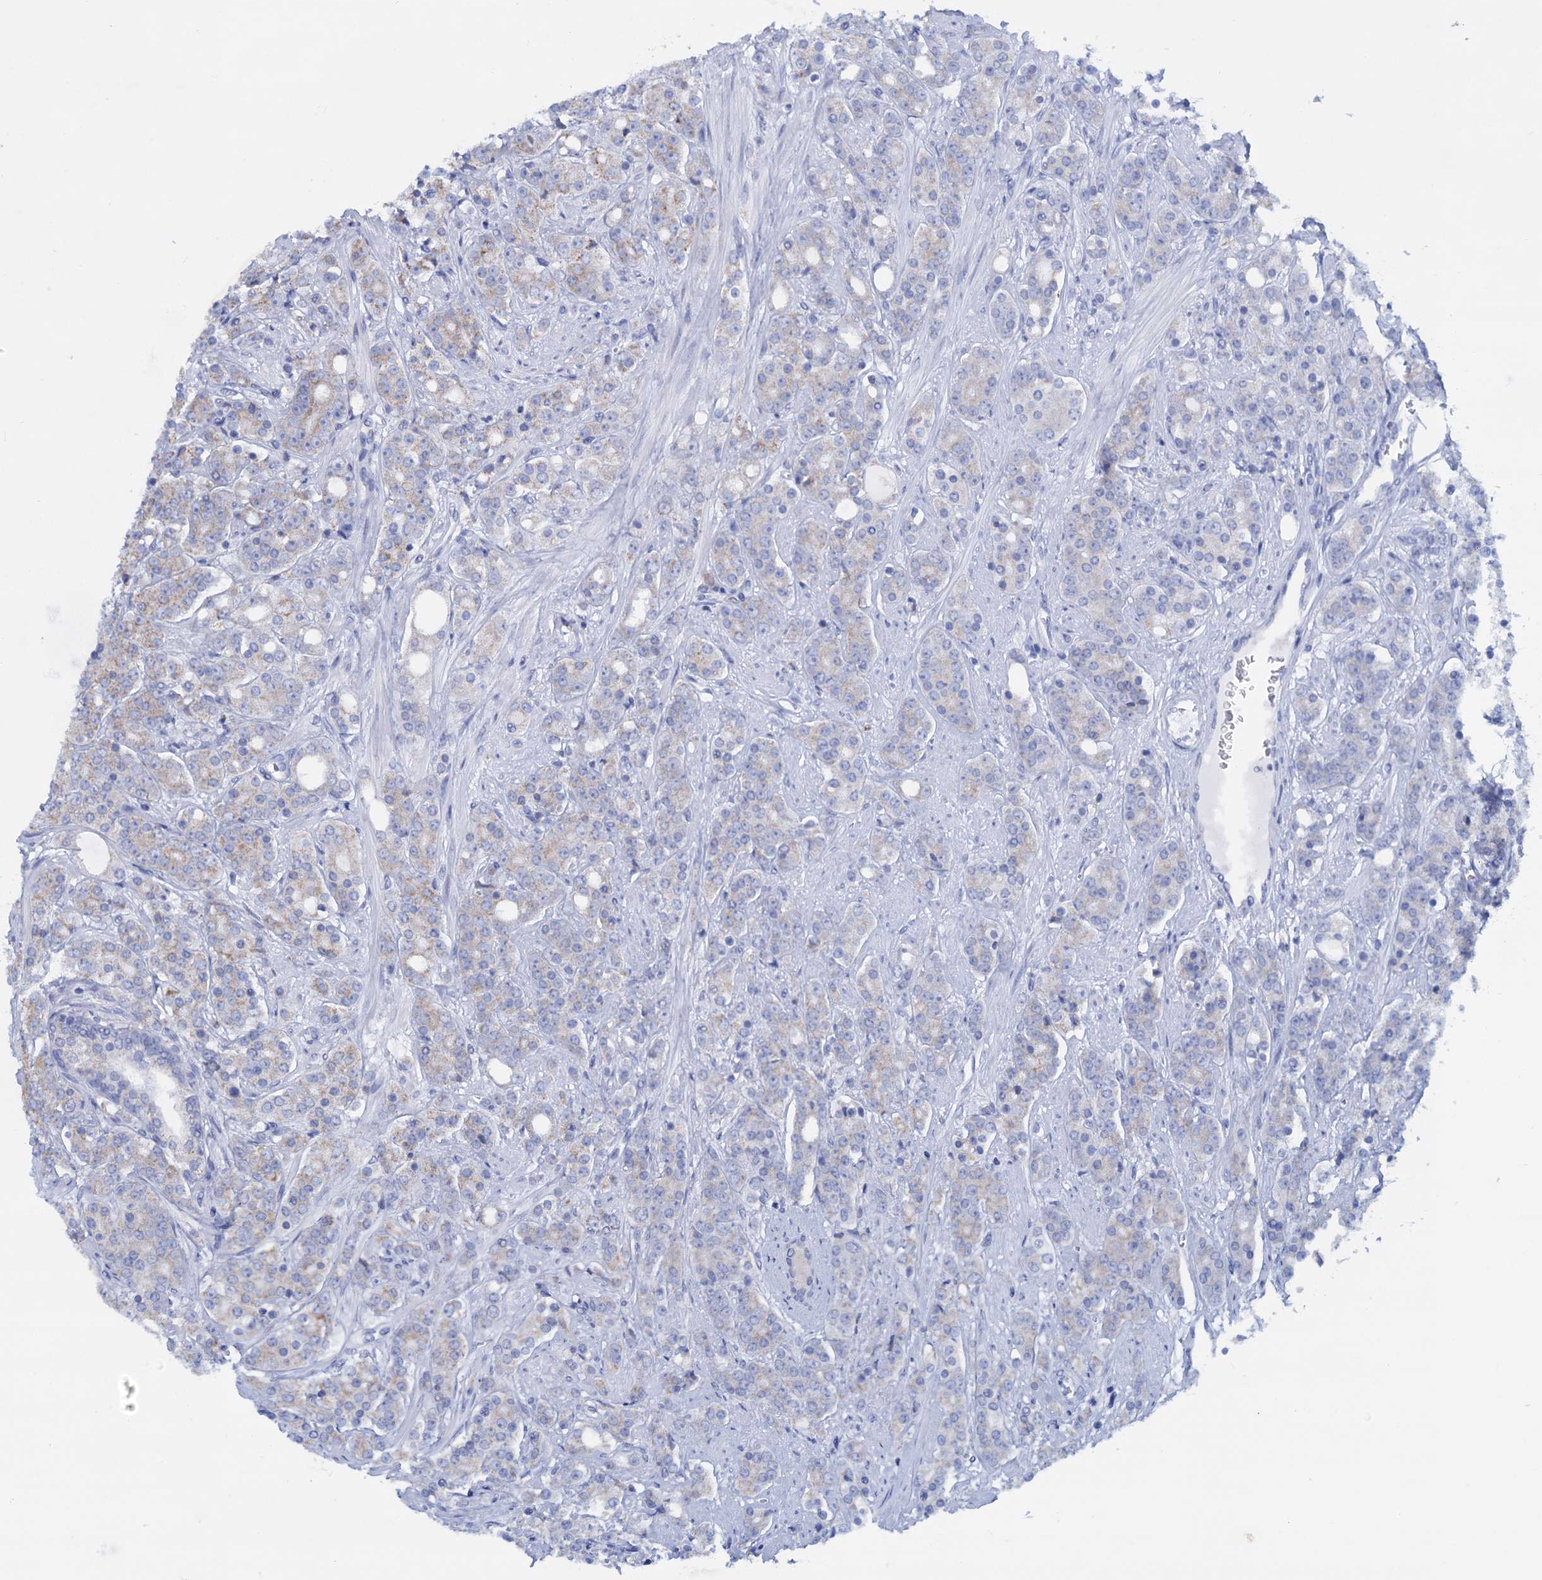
{"staining": {"intensity": "negative", "quantity": "none", "location": "none"}, "tissue": "prostate cancer", "cell_type": "Tumor cells", "image_type": "cancer", "snomed": [{"axis": "morphology", "description": "Adenocarcinoma, High grade"}, {"axis": "topography", "description": "Prostate"}], "caption": "This is an immunohistochemistry histopathology image of human prostate cancer. There is no expression in tumor cells.", "gene": "ANKS3", "patient": {"sex": "male", "age": 62}}